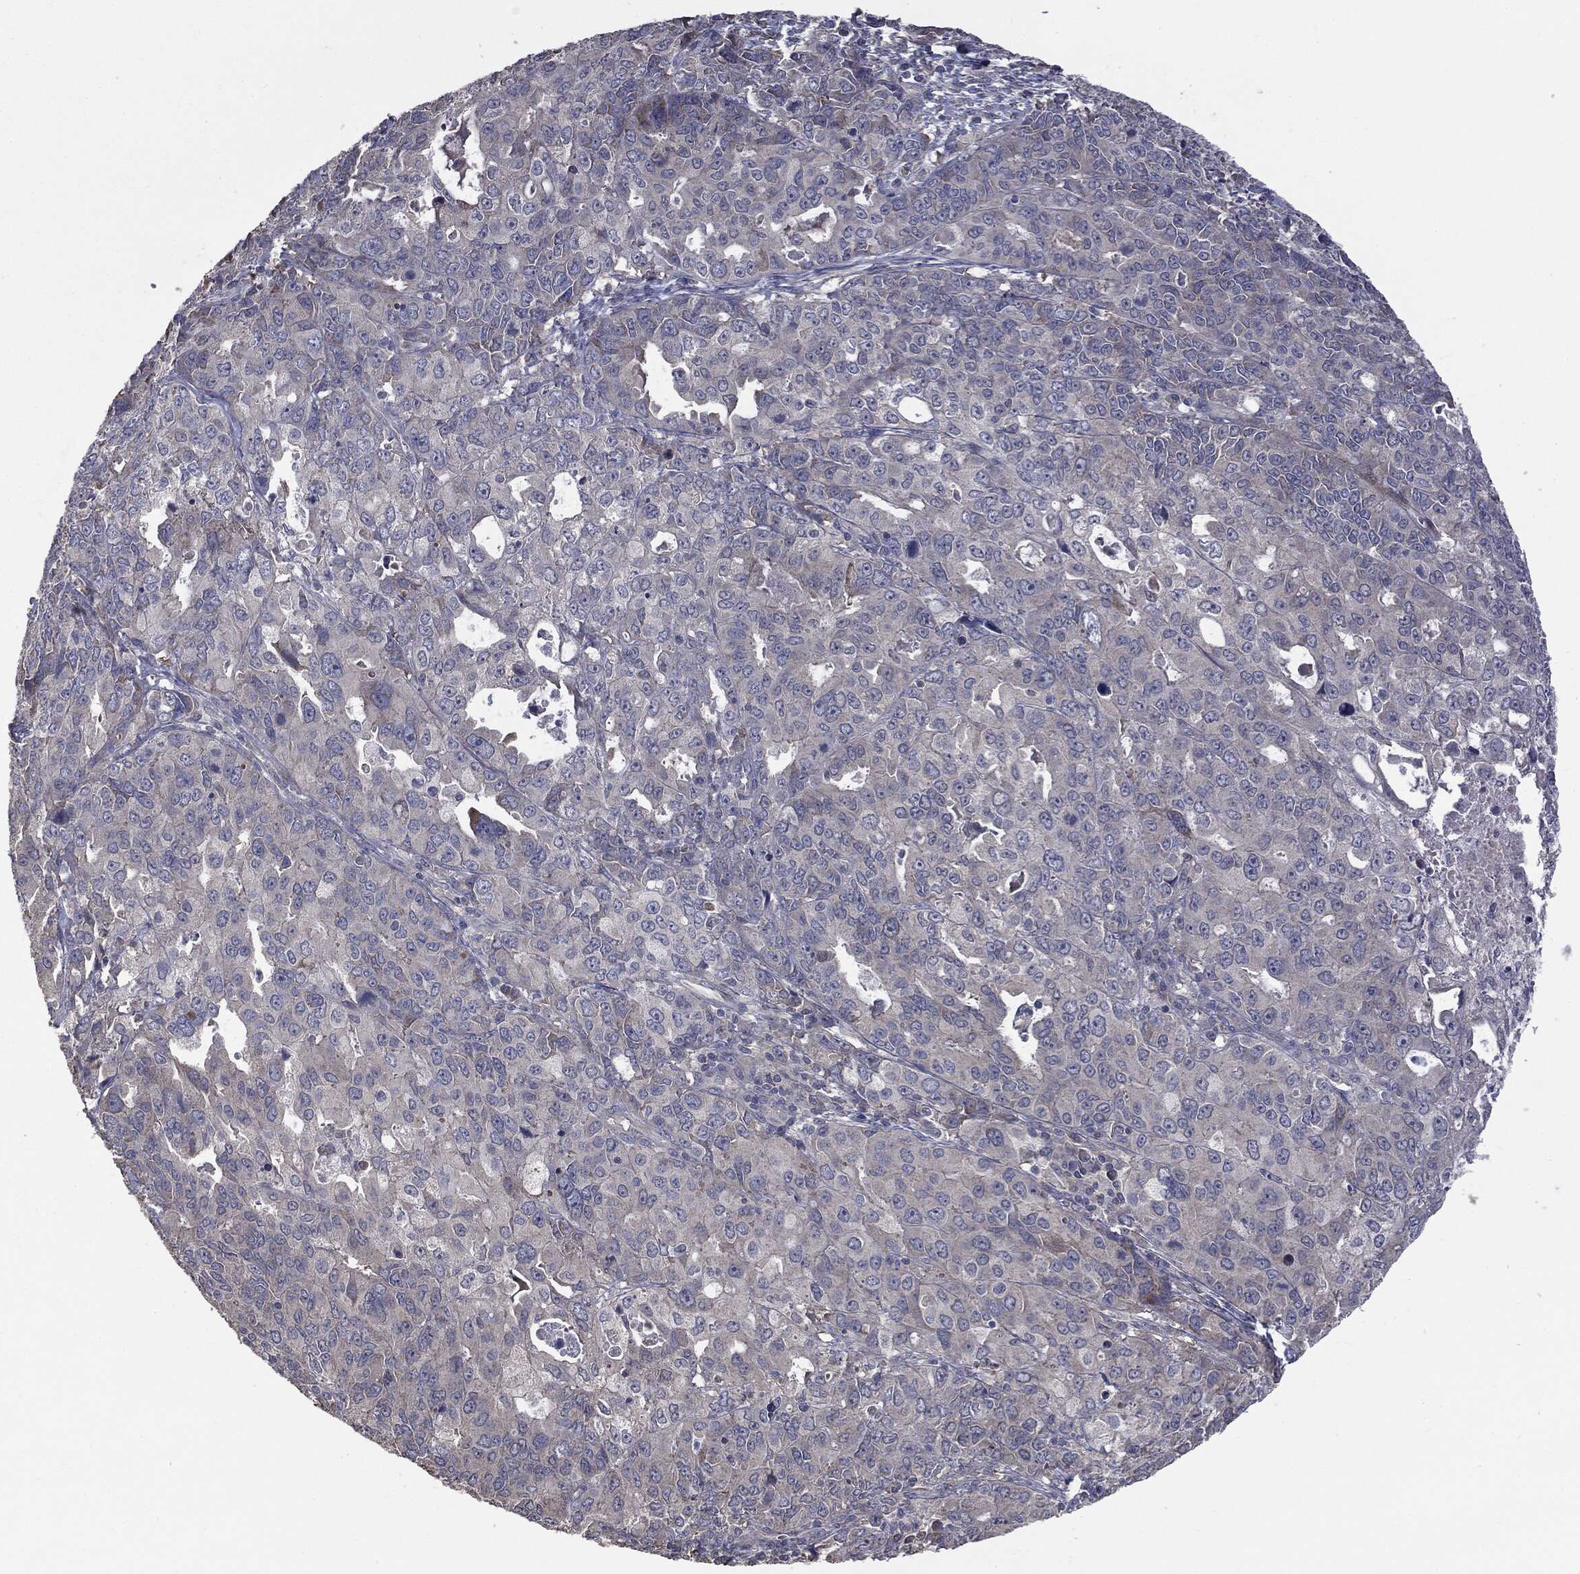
{"staining": {"intensity": "negative", "quantity": "none", "location": "none"}, "tissue": "endometrial cancer", "cell_type": "Tumor cells", "image_type": "cancer", "snomed": [{"axis": "morphology", "description": "Adenocarcinoma, NOS"}, {"axis": "topography", "description": "Uterus"}], "caption": "This is a micrograph of immunohistochemistry (IHC) staining of endometrial cancer (adenocarcinoma), which shows no expression in tumor cells. (DAB (3,3'-diaminobenzidine) immunohistochemistry with hematoxylin counter stain).", "gene": "MTOR", "patient": {"sex": "female", "age": 79}}